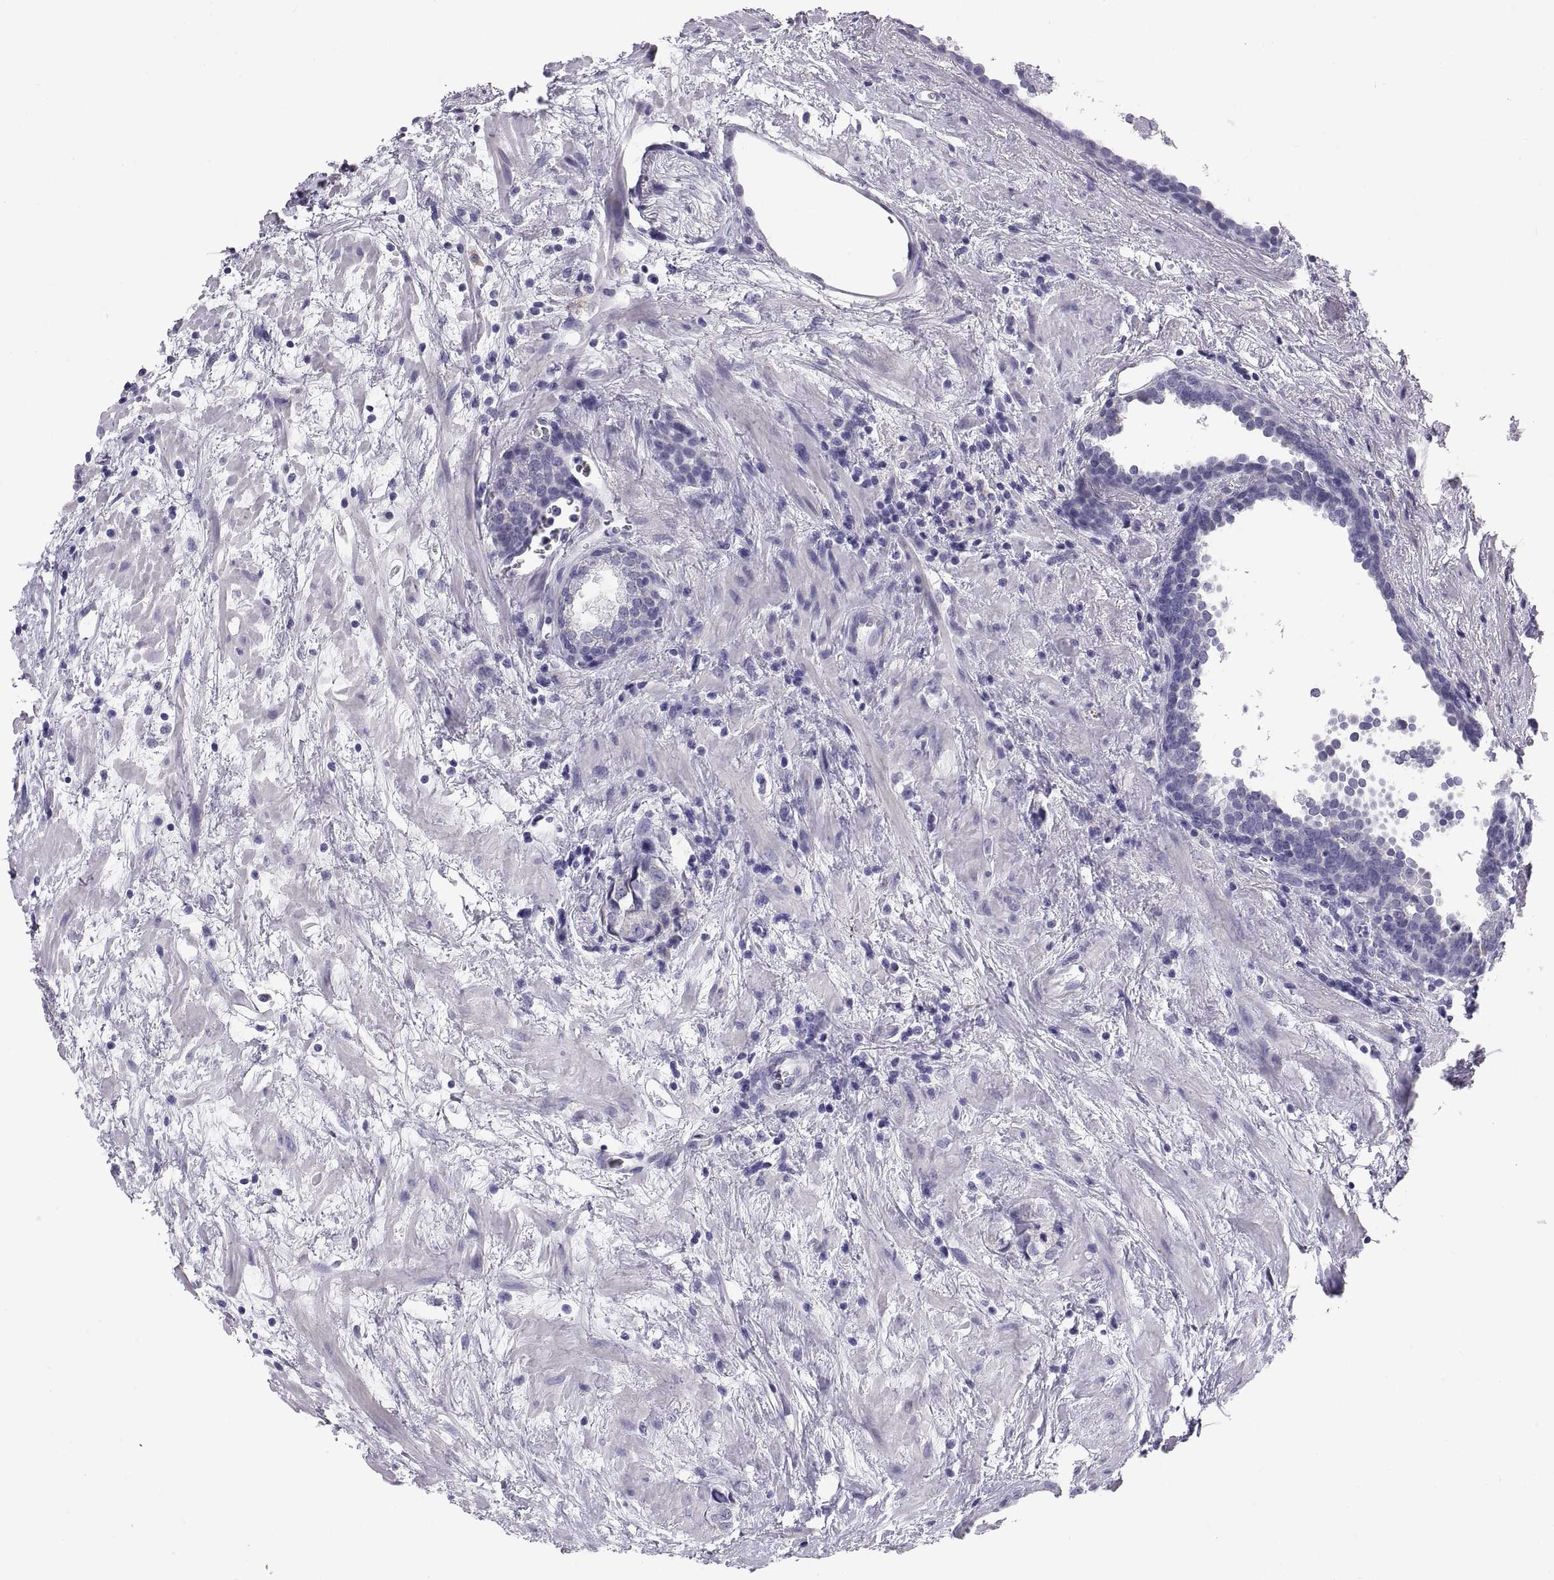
{"staining": {"intensity": "negative", "quantity": "none", "location": "none"}, "tissue": "prostate cancer", "cell_type": "Tumor cells", "image_type": "cancer", "snomed": [{"axis": "morphology", "description": "Adenocarcinoma, NOS"}, {"axis": "topography", "description": "Prostate and seminal vesicle, NOS"}], "caption": "Immunohistochemistry photomicrograph of human prostate cancer (adenocarcinoma) stained for a protein (brown), which displays no positivity in tumor cells.", "gene": "FAM170A", "patient": {"sex": "male", "age": 63}}